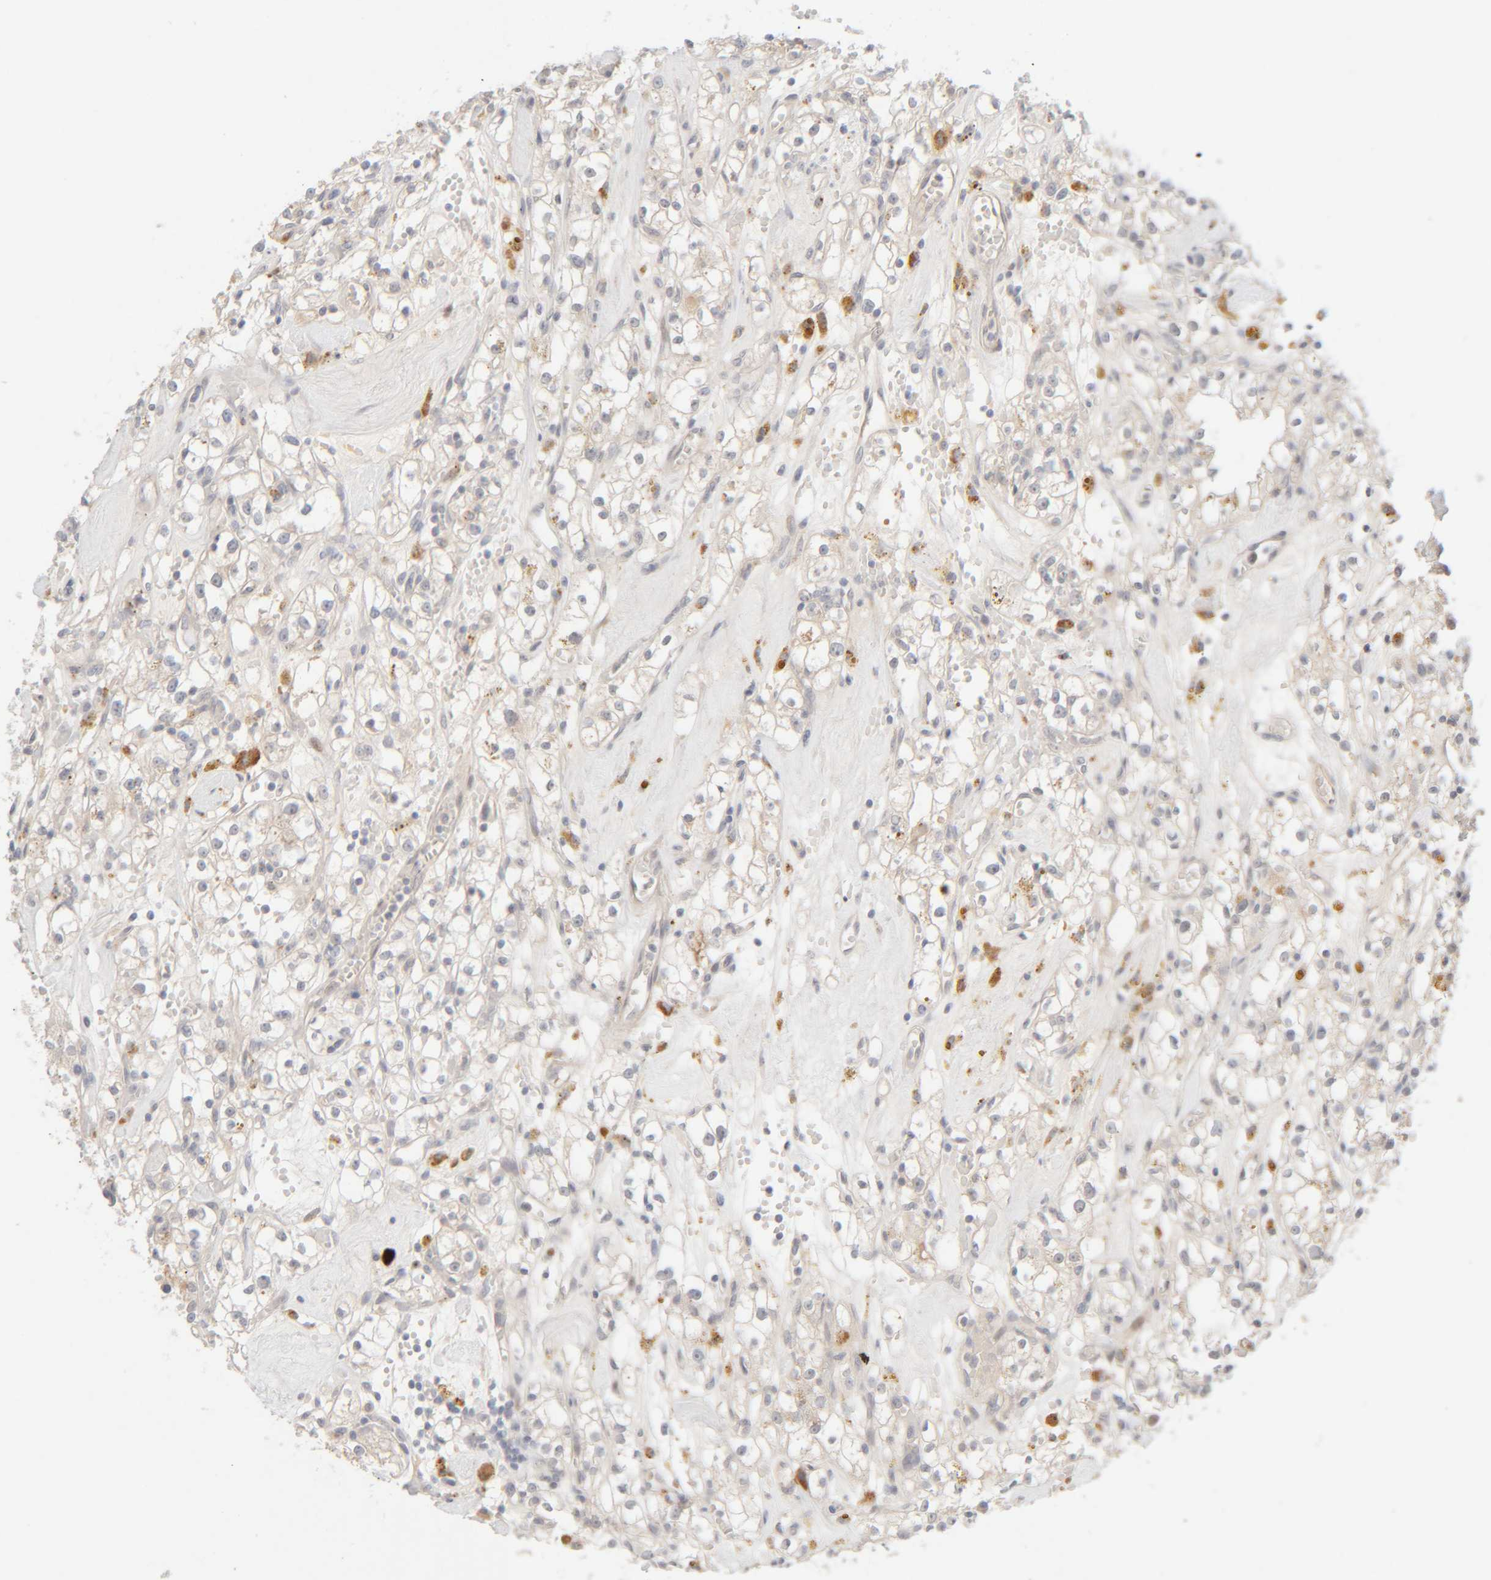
{"staining": {"intensity": "negative", "quantity": "none", "location": "none"}, "tissue": "renal cancer", "cell_type": "Tumor cells", "image_type": "cancer", "snomed": [{"axis": "morphology", "description": "Adenocarcinoma, NOS"}, {"axis": "topography", "description": "Kidney"}], "caption": "Renal cancer stained for a protein using IHC reveals no staining tumor cells.", "gene": "CHKA", "patient": {"sex": "male", "age": 56}}